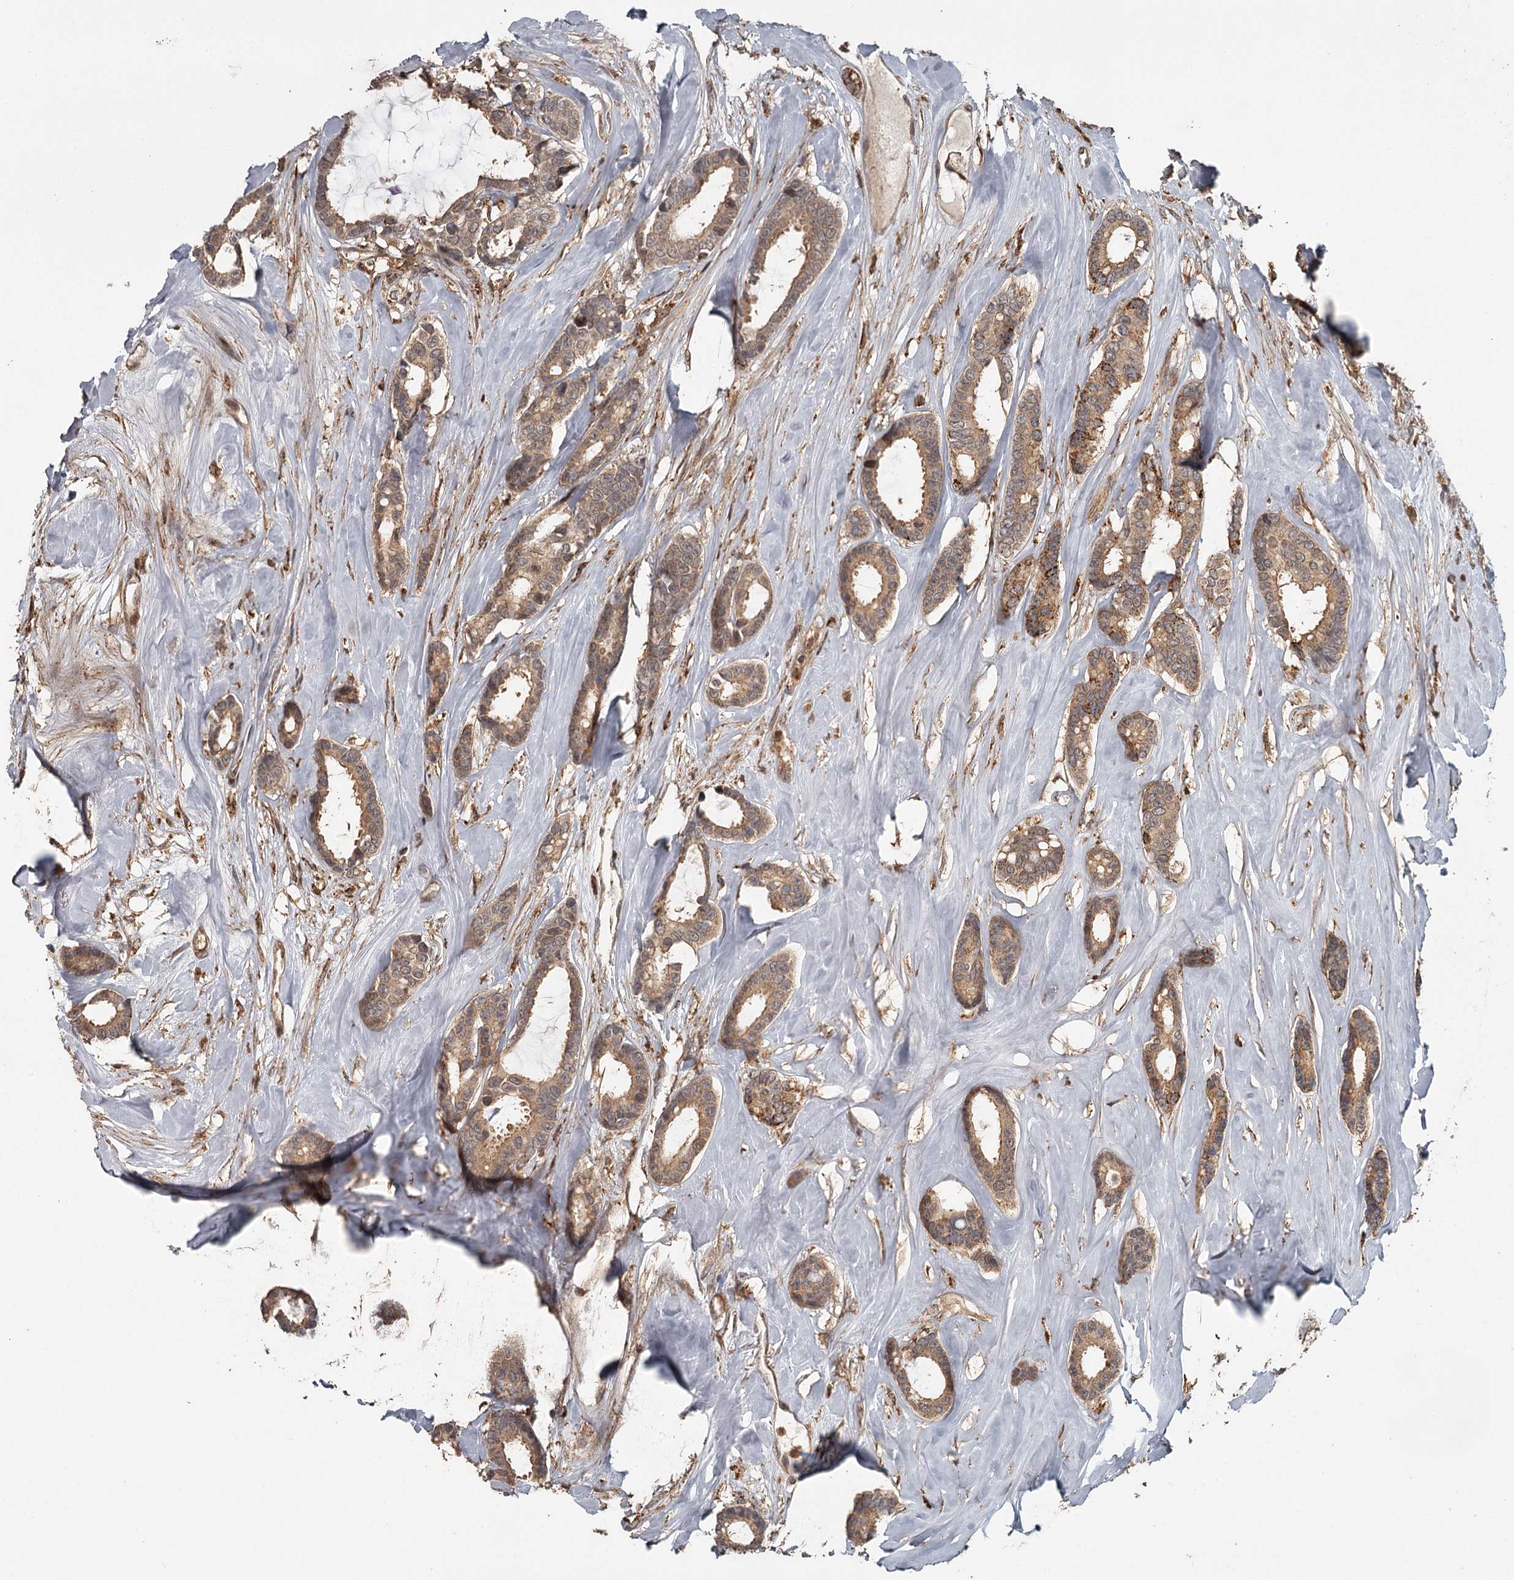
{"staining": {"intensity": "moderate", "quantity": ">75%", "location": "cytoplasmic/membranous"}, "tissue": "breast cancer", "cell_type": "Tumor cells", "image_type": "cancer", "snomed": [{"axis": "morphology", "description": "Duct carcinoma"}, {"axis": "topography", "description": "Breast"}], "caption": "Immunohistochemical staining of breast cancer (invasive ductal carcinoma) displays medium levels of moderate cytoplasmic/membranous protein positivity in about >75% of tumor cells. The staining was performed using DAB, with brown indicating positive protein expression. Nuclei are stained blue with hematoxylin.", "gene": "FAXC", "patient": {"sex": "female", "age": 87}}